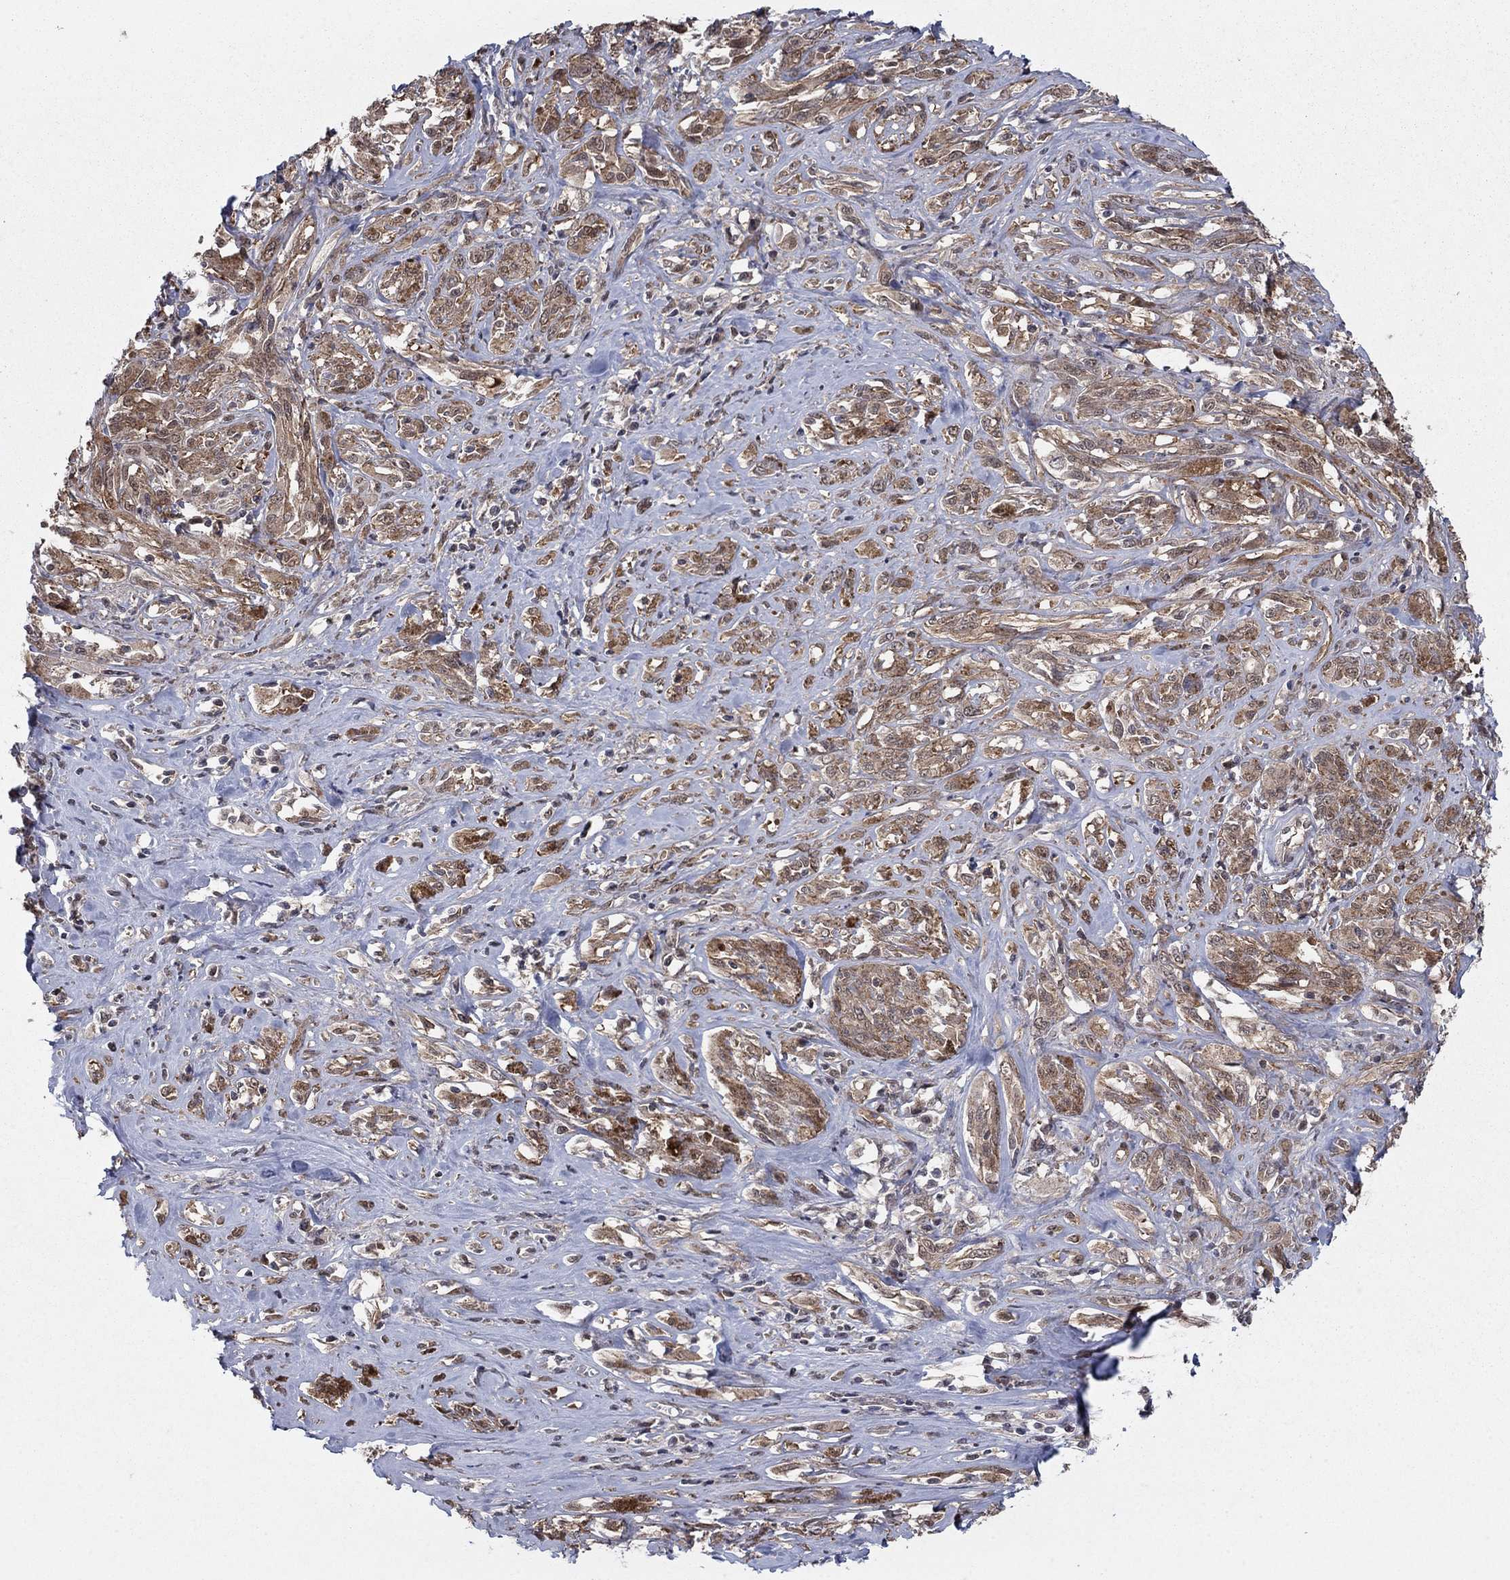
{"staining": {"intensity": "moderate", "quantity": "25%-75%", "location": "cytoplasmic/membranous"}, "tissue": "melanoma", "cell_type": "Tumor cells", "image_type": "cancer", "snomed": [{"axis": "morphology", "description": "Malignant melanoma, NOS"}, {"axis": "topography", "description": "Skin"}], "caption": "Immunohistochemistry (DAB) staining of malignant melanoma displays moderate cytoplasmic/membranous protein staining in approximately 25%-75% of tumor cells.", "gene": "PSMC1", "patient": {"sex": "female", "age": 91}}